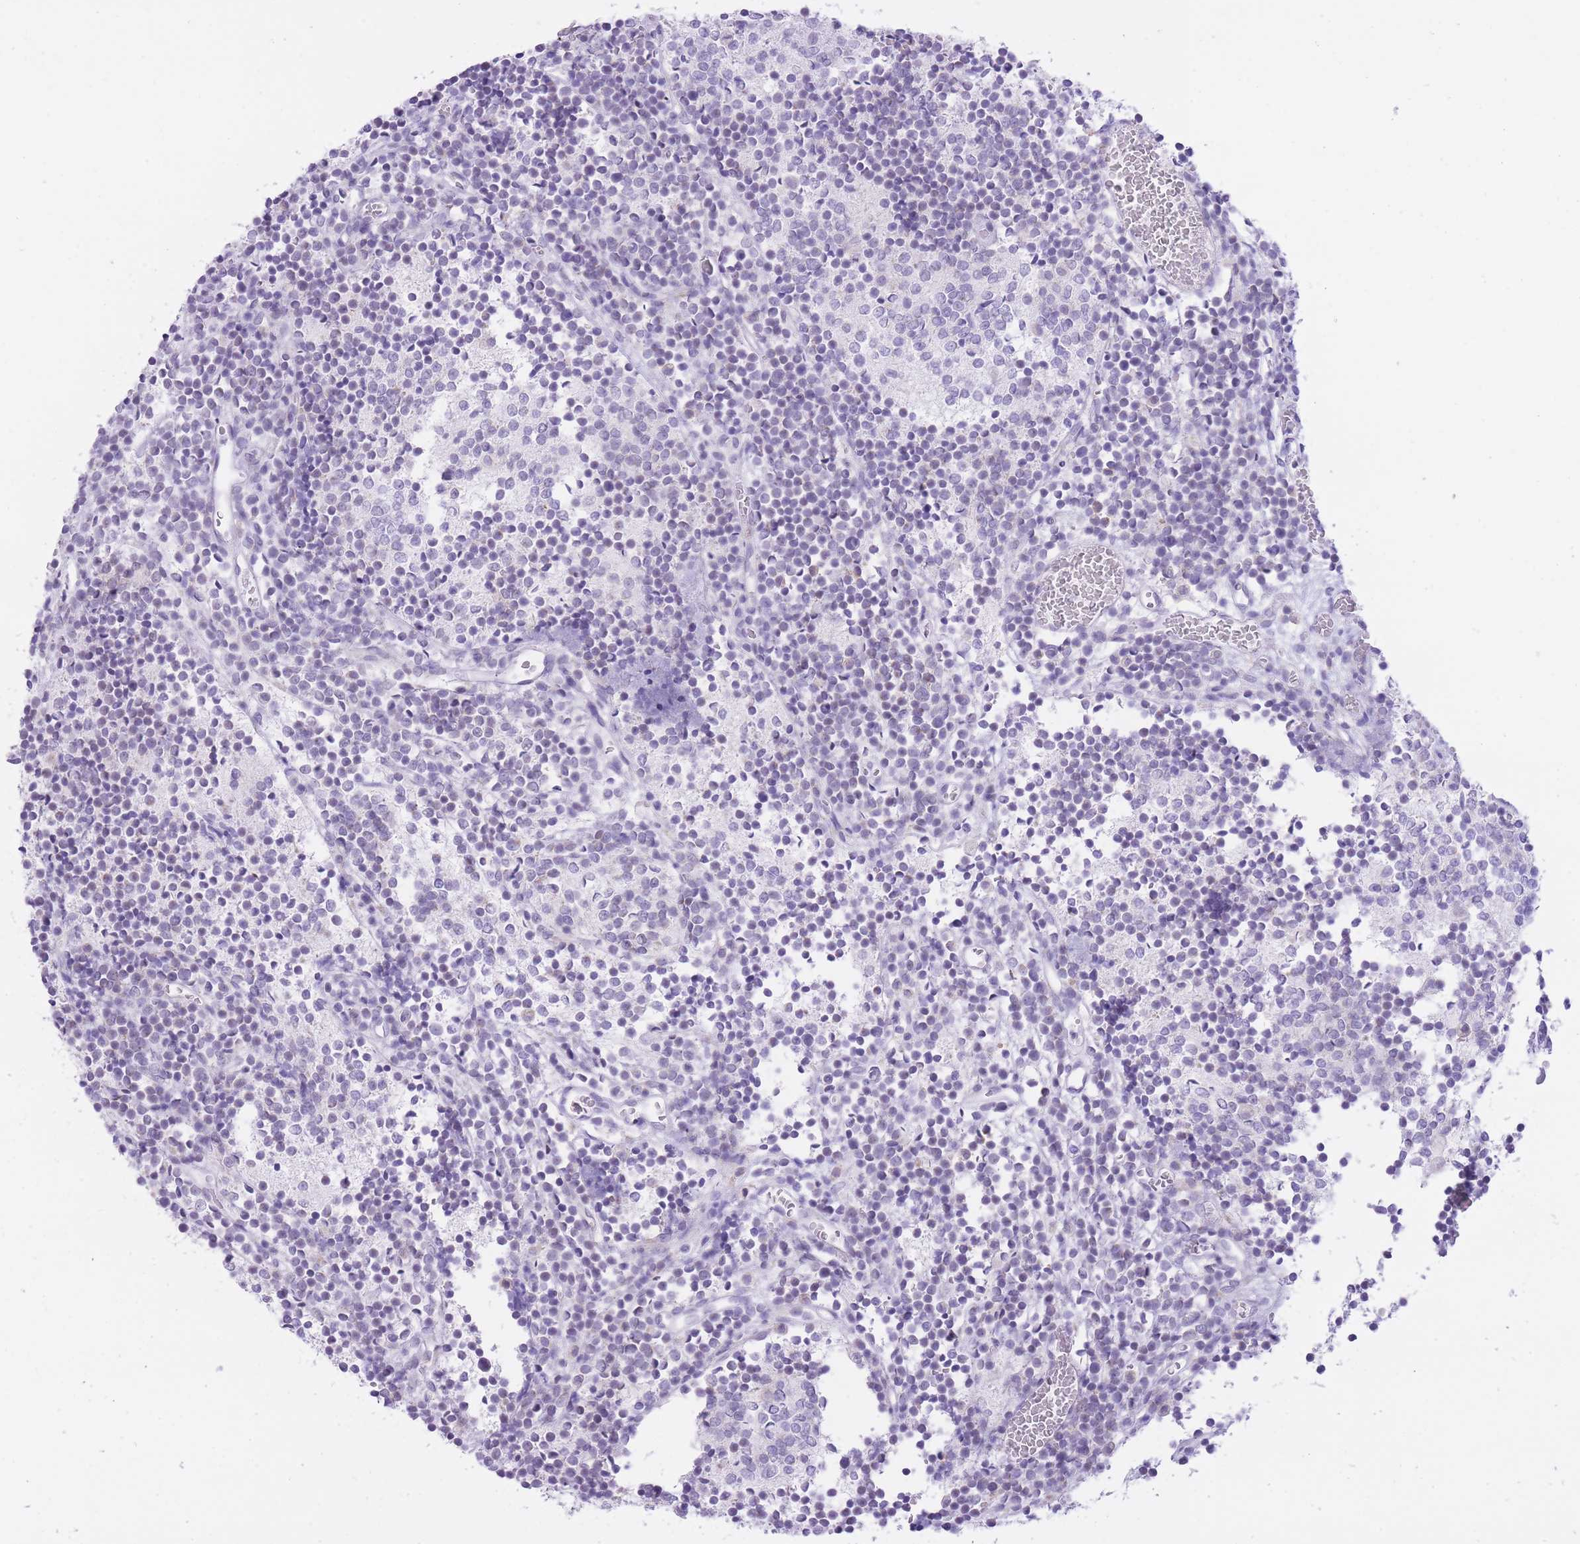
{"staining": {"intensity": "negative", "quantity": "none", "location": "none"}, "tissue": "glioma", "cell_type": "Tumor cells", "image_type": "cancer", "snomed": [{"axis": "morphology", "description": "Glioma, malignant, Low grade"}, {"axis": "topography", "description": "Brain"}], "caption": "Human glioma stained for a protein using immunohistochemistry reveals no positivity in tumor cells.", "gene": "DENND2D", "patient": {"sex": "female", "age": 1}}